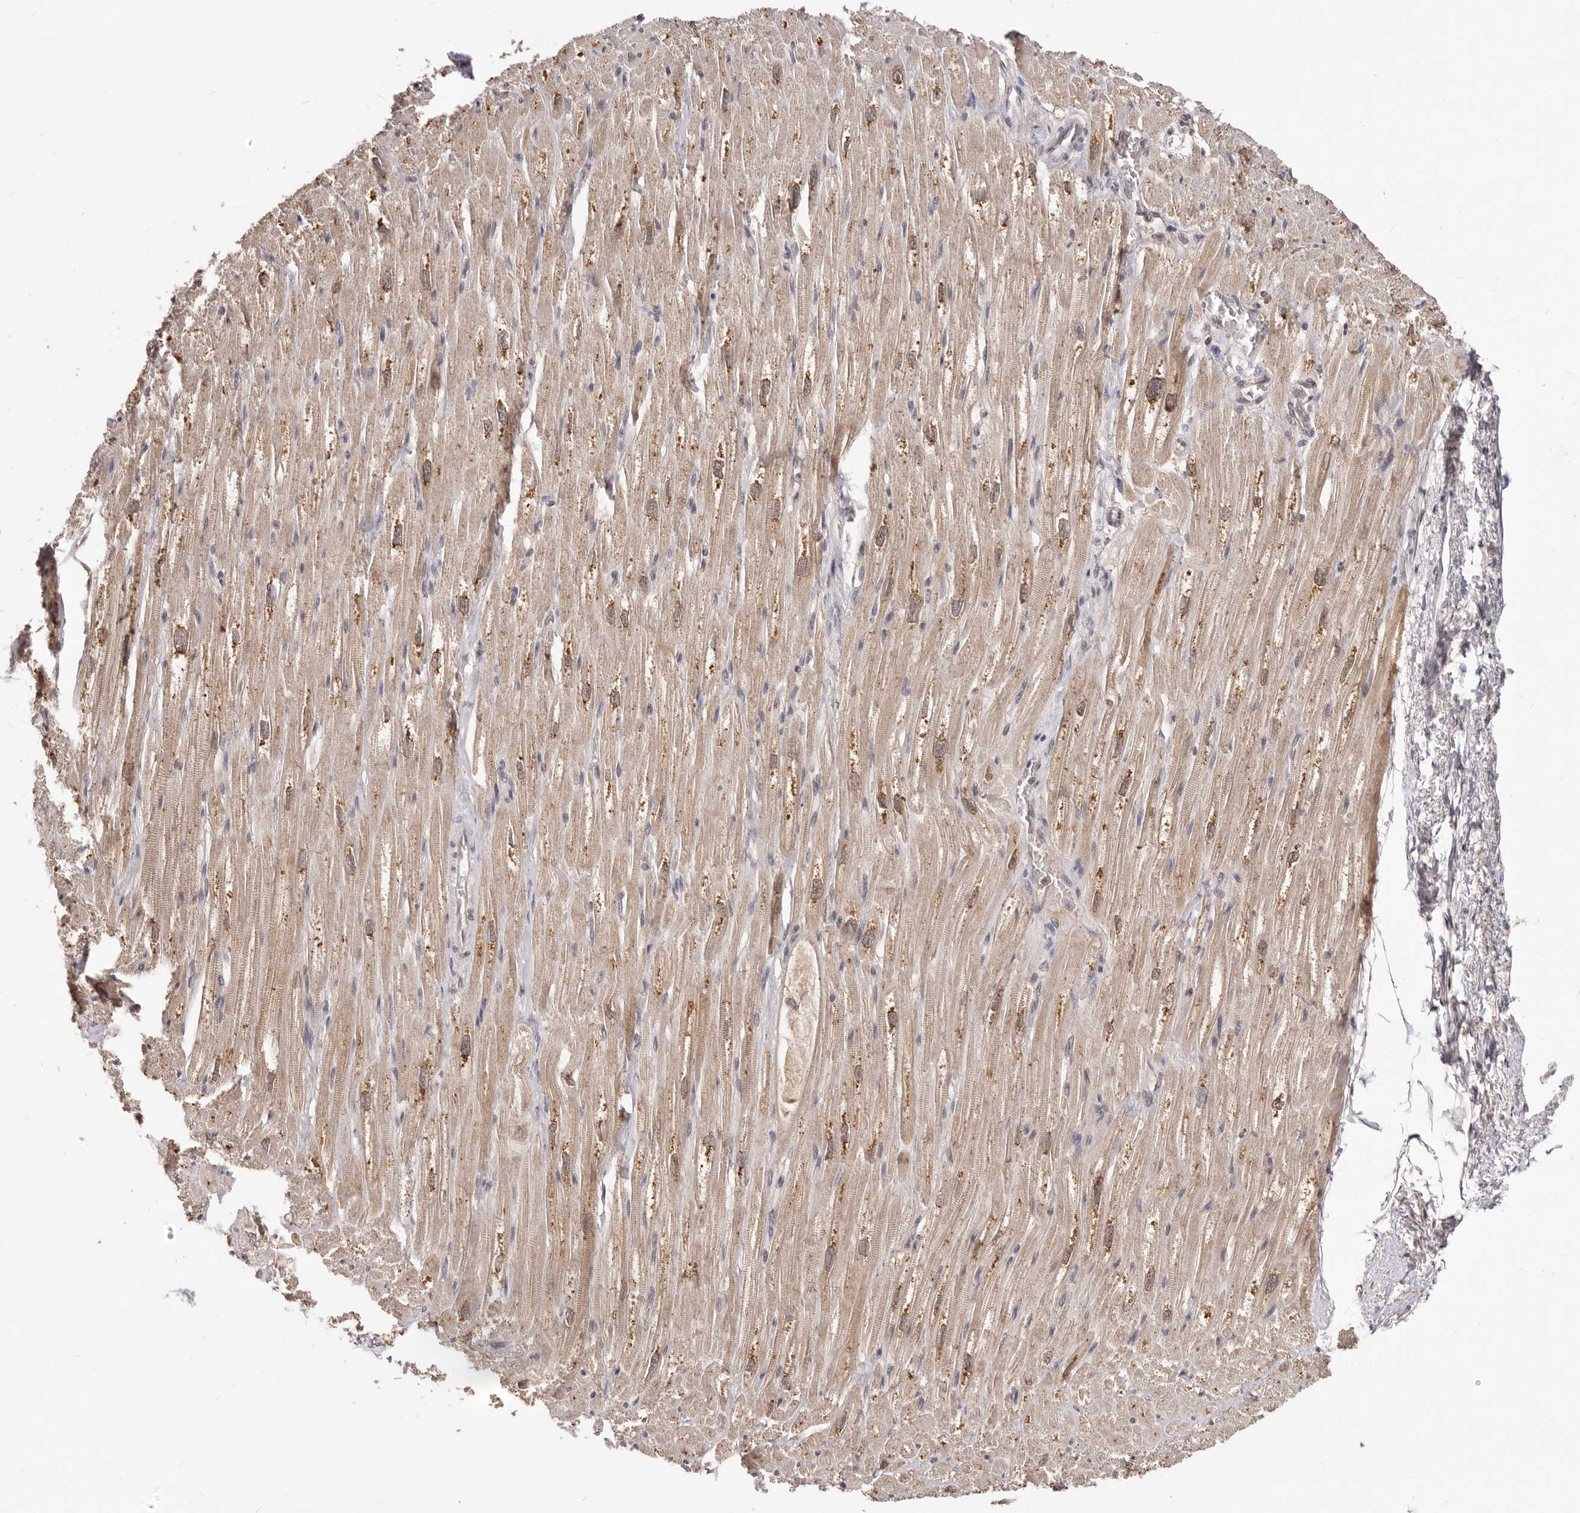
{"staining": {"intensity": "weak", "quantity": ">75%", "location": "cytoplasmic/membranous"}, "tissue": "heart muscle", "cell_type": "Cardiomyocytes", "image_type": "normal", "snomed": [{"axis": "morphology", "description": "Normal tissue, NOS"}, {"axis": "topography", "description": "Heart"}], "caption": "Human heart muscle stained with a brown dye shows weak cytoplasmic/membranous positive positivity in approximately >75% of cardiomyocytes.", "gene": "TSPAN13", "patient": {"sex": "male", "age": 50}}